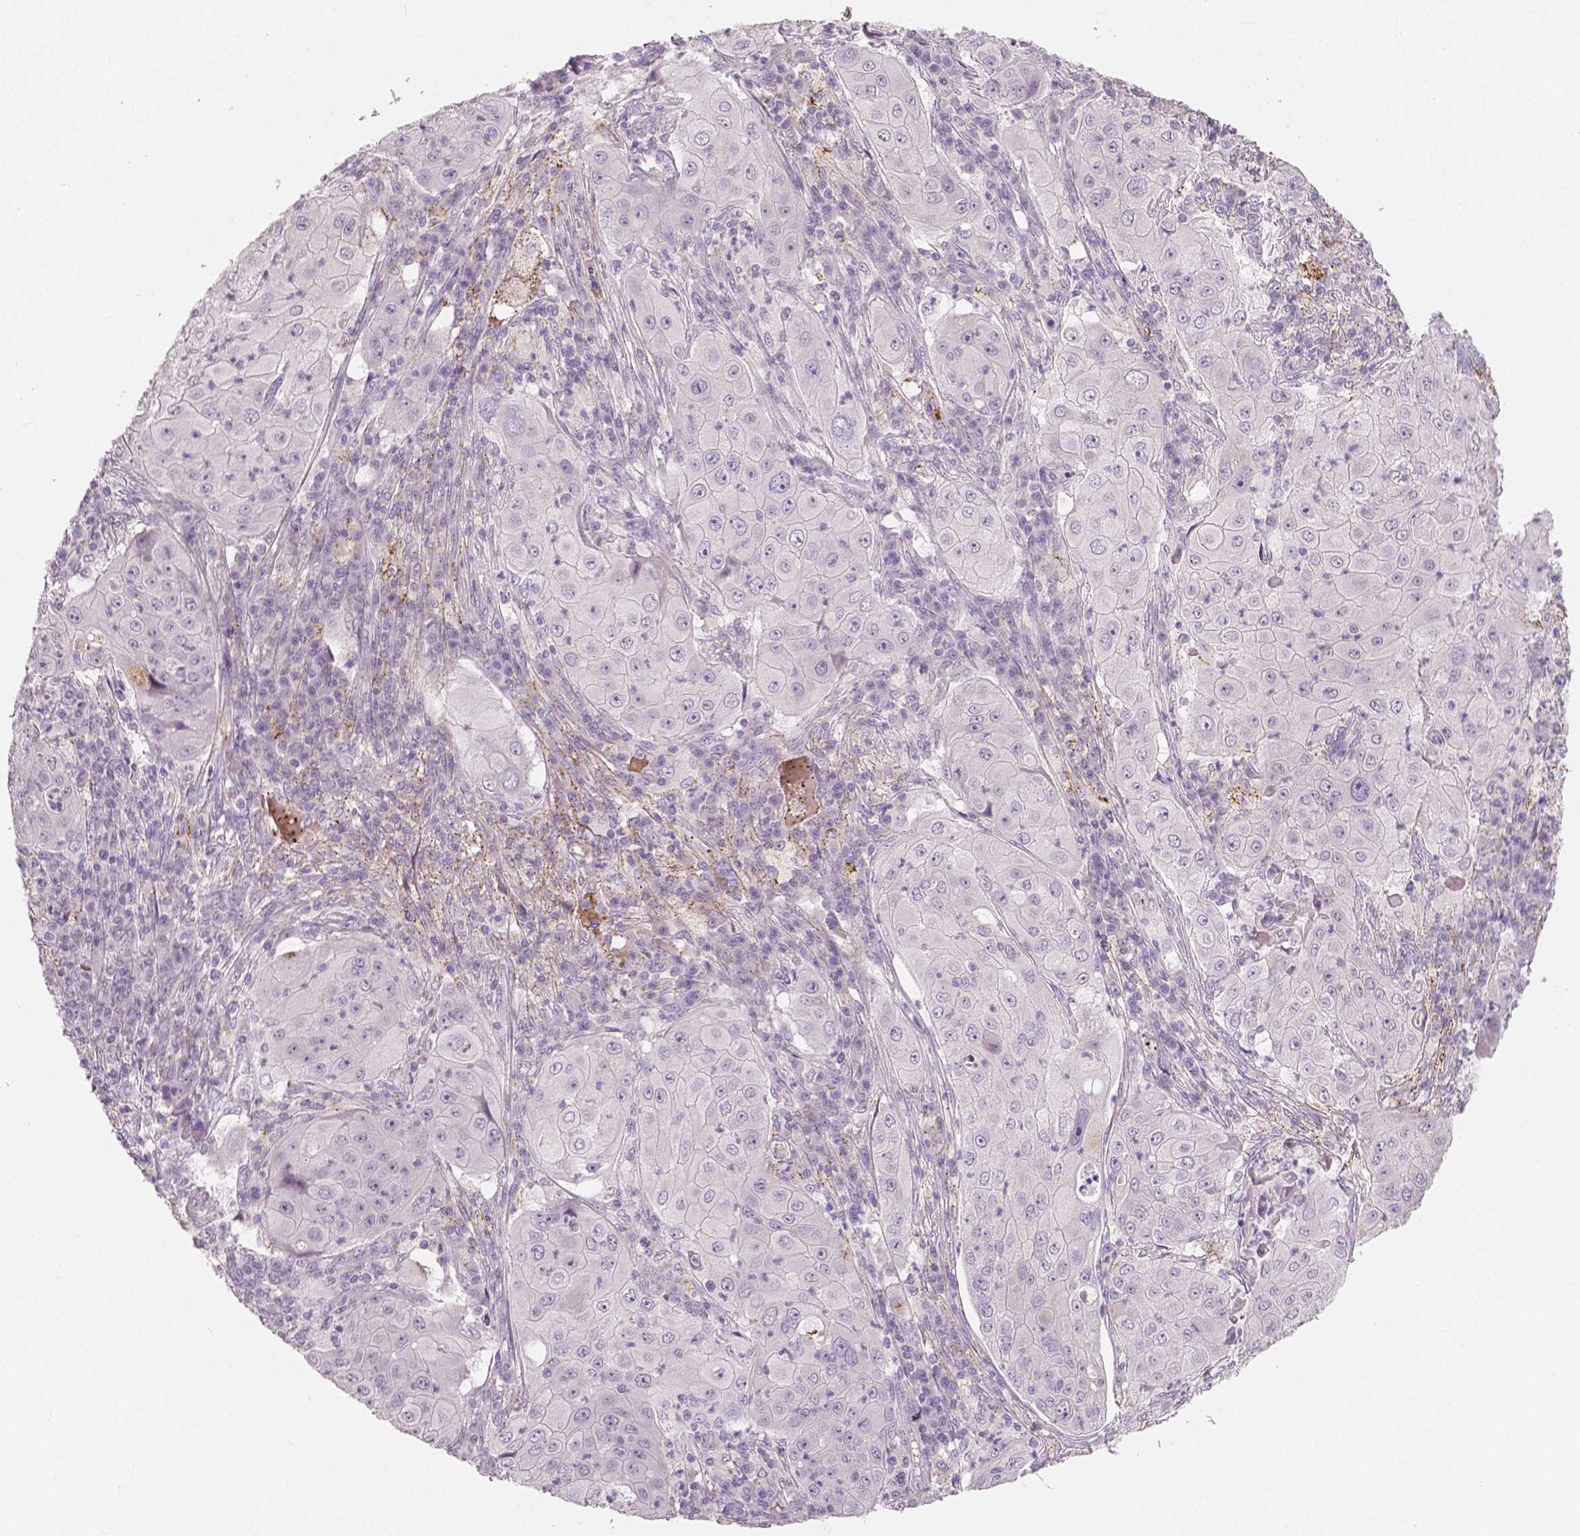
{"staining": {"intensity": "negative", "quantity": "none", "location": "none"}, "tissue": "lung cancer", "cell_type": "Tumor cells", "image_type": "cancer", "snomed": [{"axis": "morphology", "description": "Squamous cell carcinoma, NOS"}, {"axis": "topography", "description": "Lung"}], "caption": "An immunohistochemistry (IHC) histopathology image of lung cancer (squamous cell carcinoma) is shown. There is no staining in tumor cells of lung cancer (squamous cell carcinoma).", "gene": "APOA4", "patient": {"sex": "female", "age": 59}}